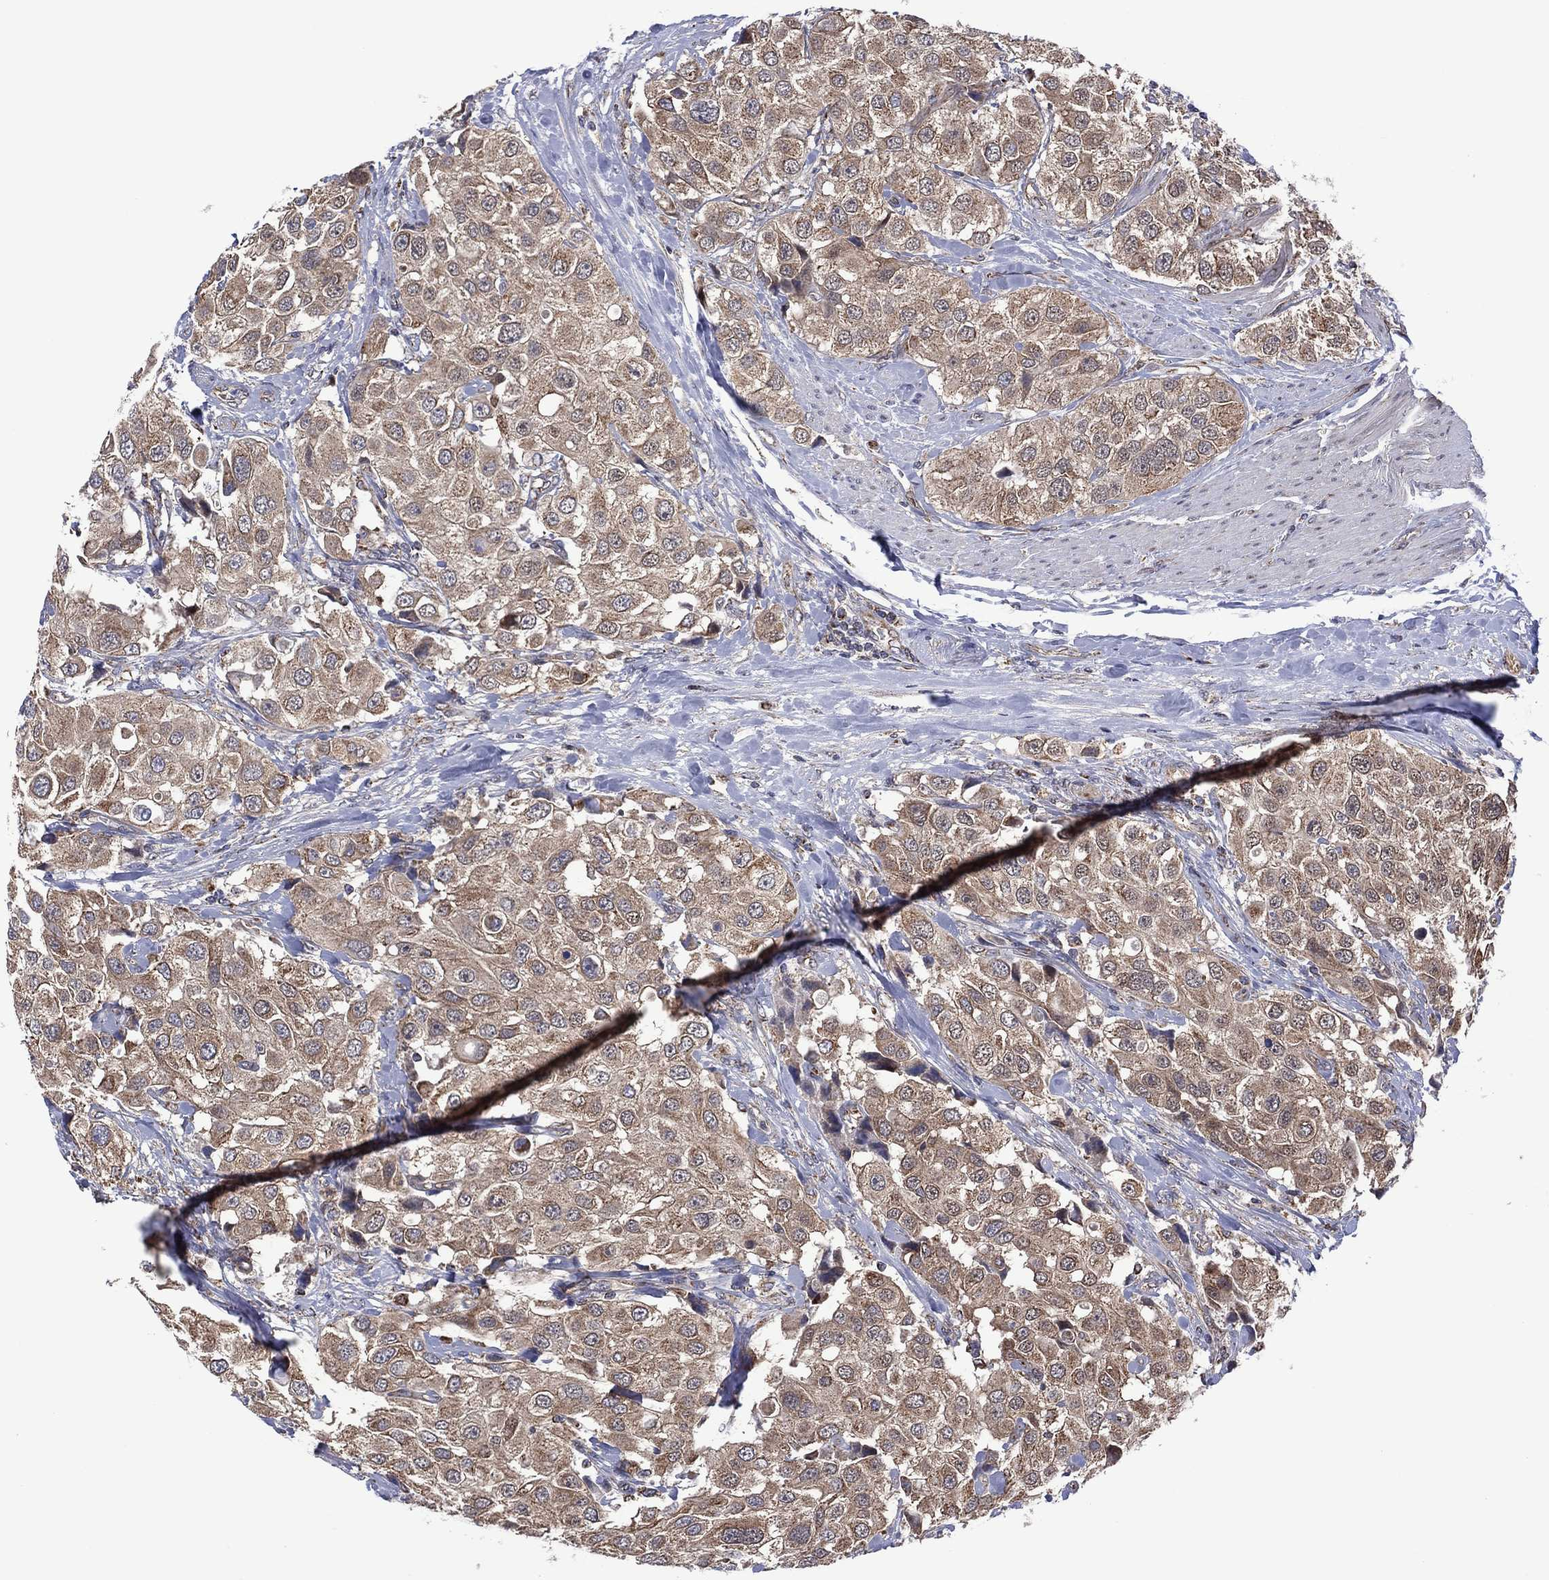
{"staining": {"intensity": "weak", "quantity": "<25%", "location": "cytoplasmic/membranous"}, "tissue": "urothelial cancer", "cell_type": "Tumor cells", "image_type": "cancer", "snomed": [{"axis": "morphology", "description": "Urothelial carcinoma, High grade"}, {"axis": "topography", "description": "Urinary bladder"}], "caption": "Tumor cells are negative for brown protein staining in urothelial carcinoma (high-grade).", "gene": "PIDD1", "patient": {"sex": "female", "age": 64}}